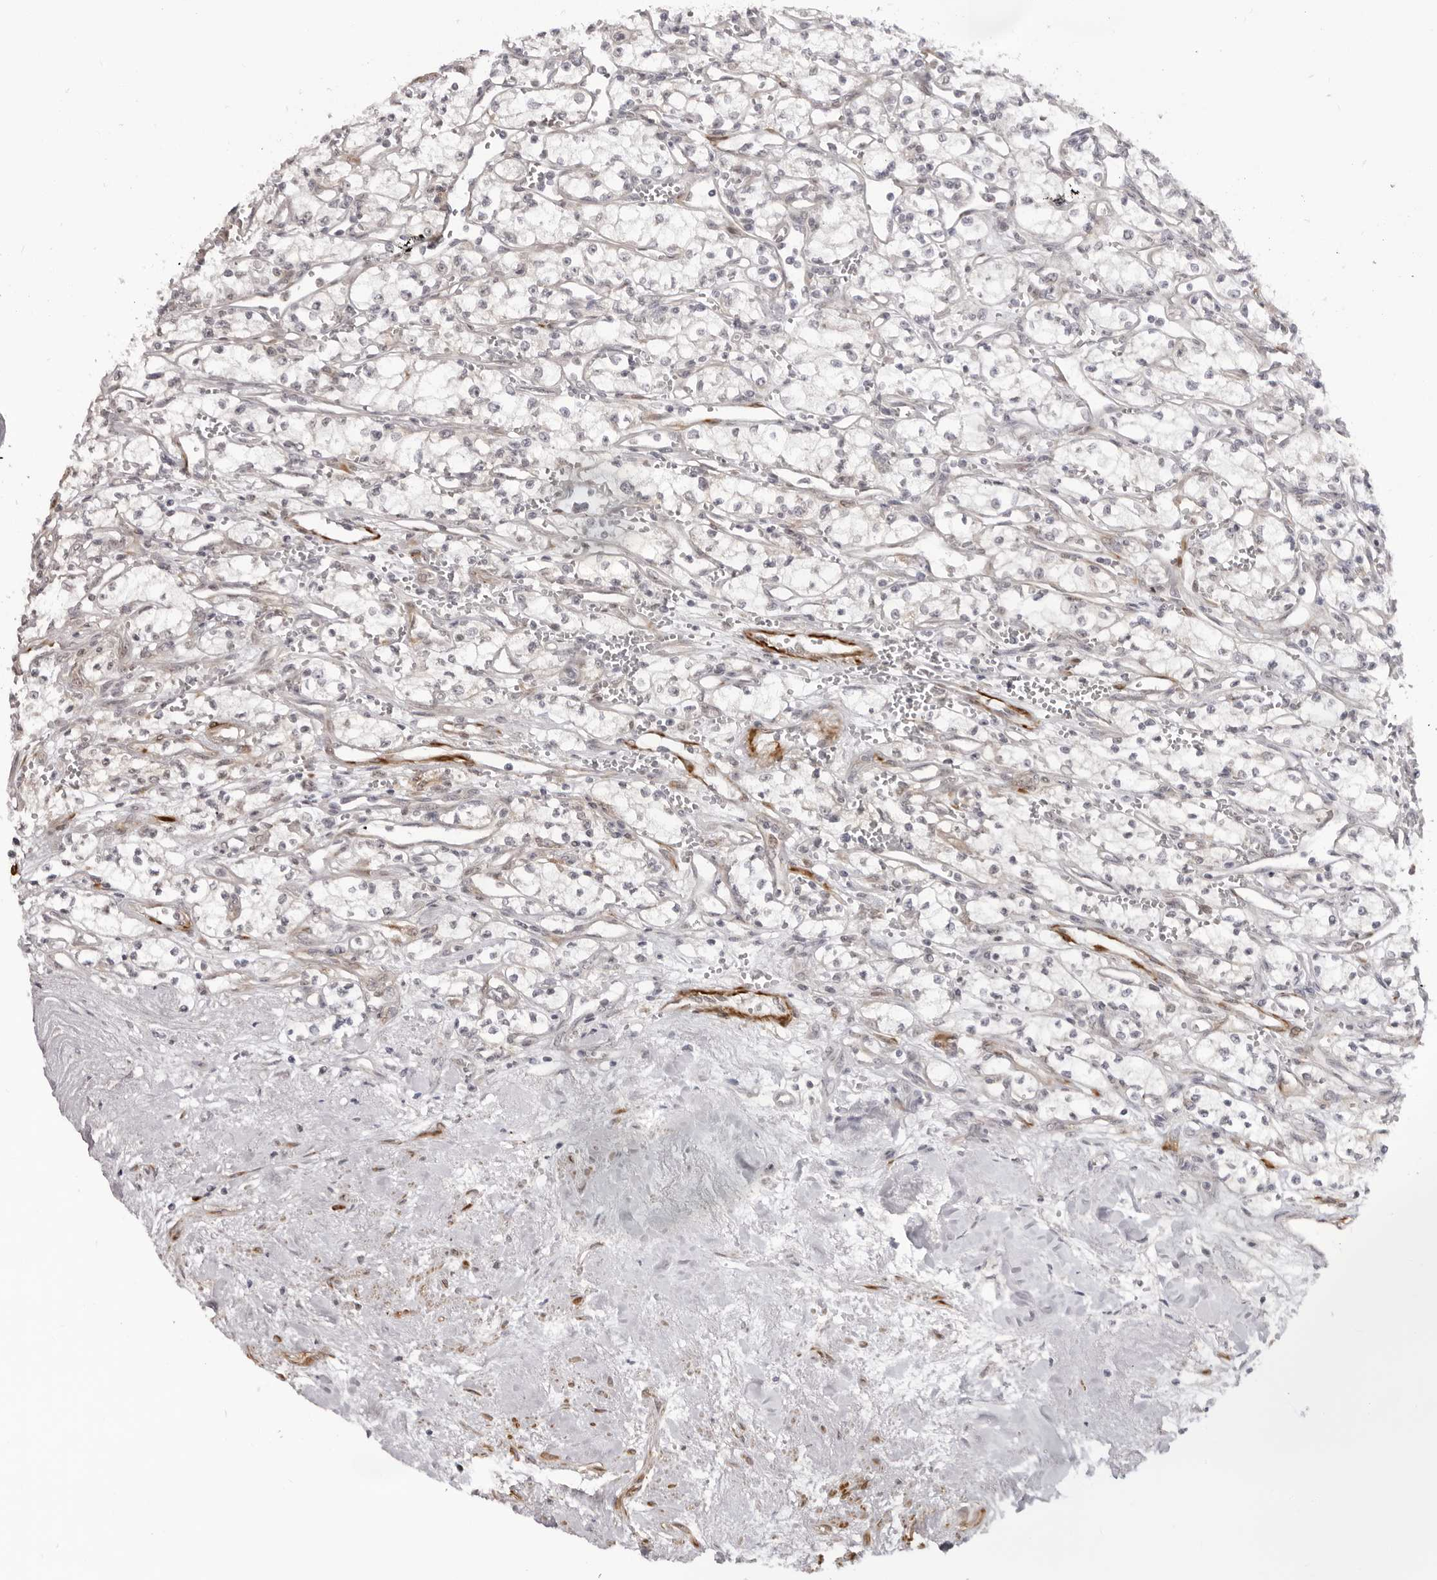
{"staining": {"intensity": "negative", "quantity": "none", "location": "none"}, "tissue": "renal cancer", "cell_type": "Tumor cells", "image_type": "cancer", "snomed": [{"axis": "morphology", "description": "Adenocarcinoma, NOS"}, {"axis": "topography", "description": "Kidney"}], "caption": "Immunohistochemical staining of human adenocarcinoma (renal) exhibits no significant positivity in tumor cells.", "gene": "SRGAP2", "patient": {"sex": "male", "age": 59}}